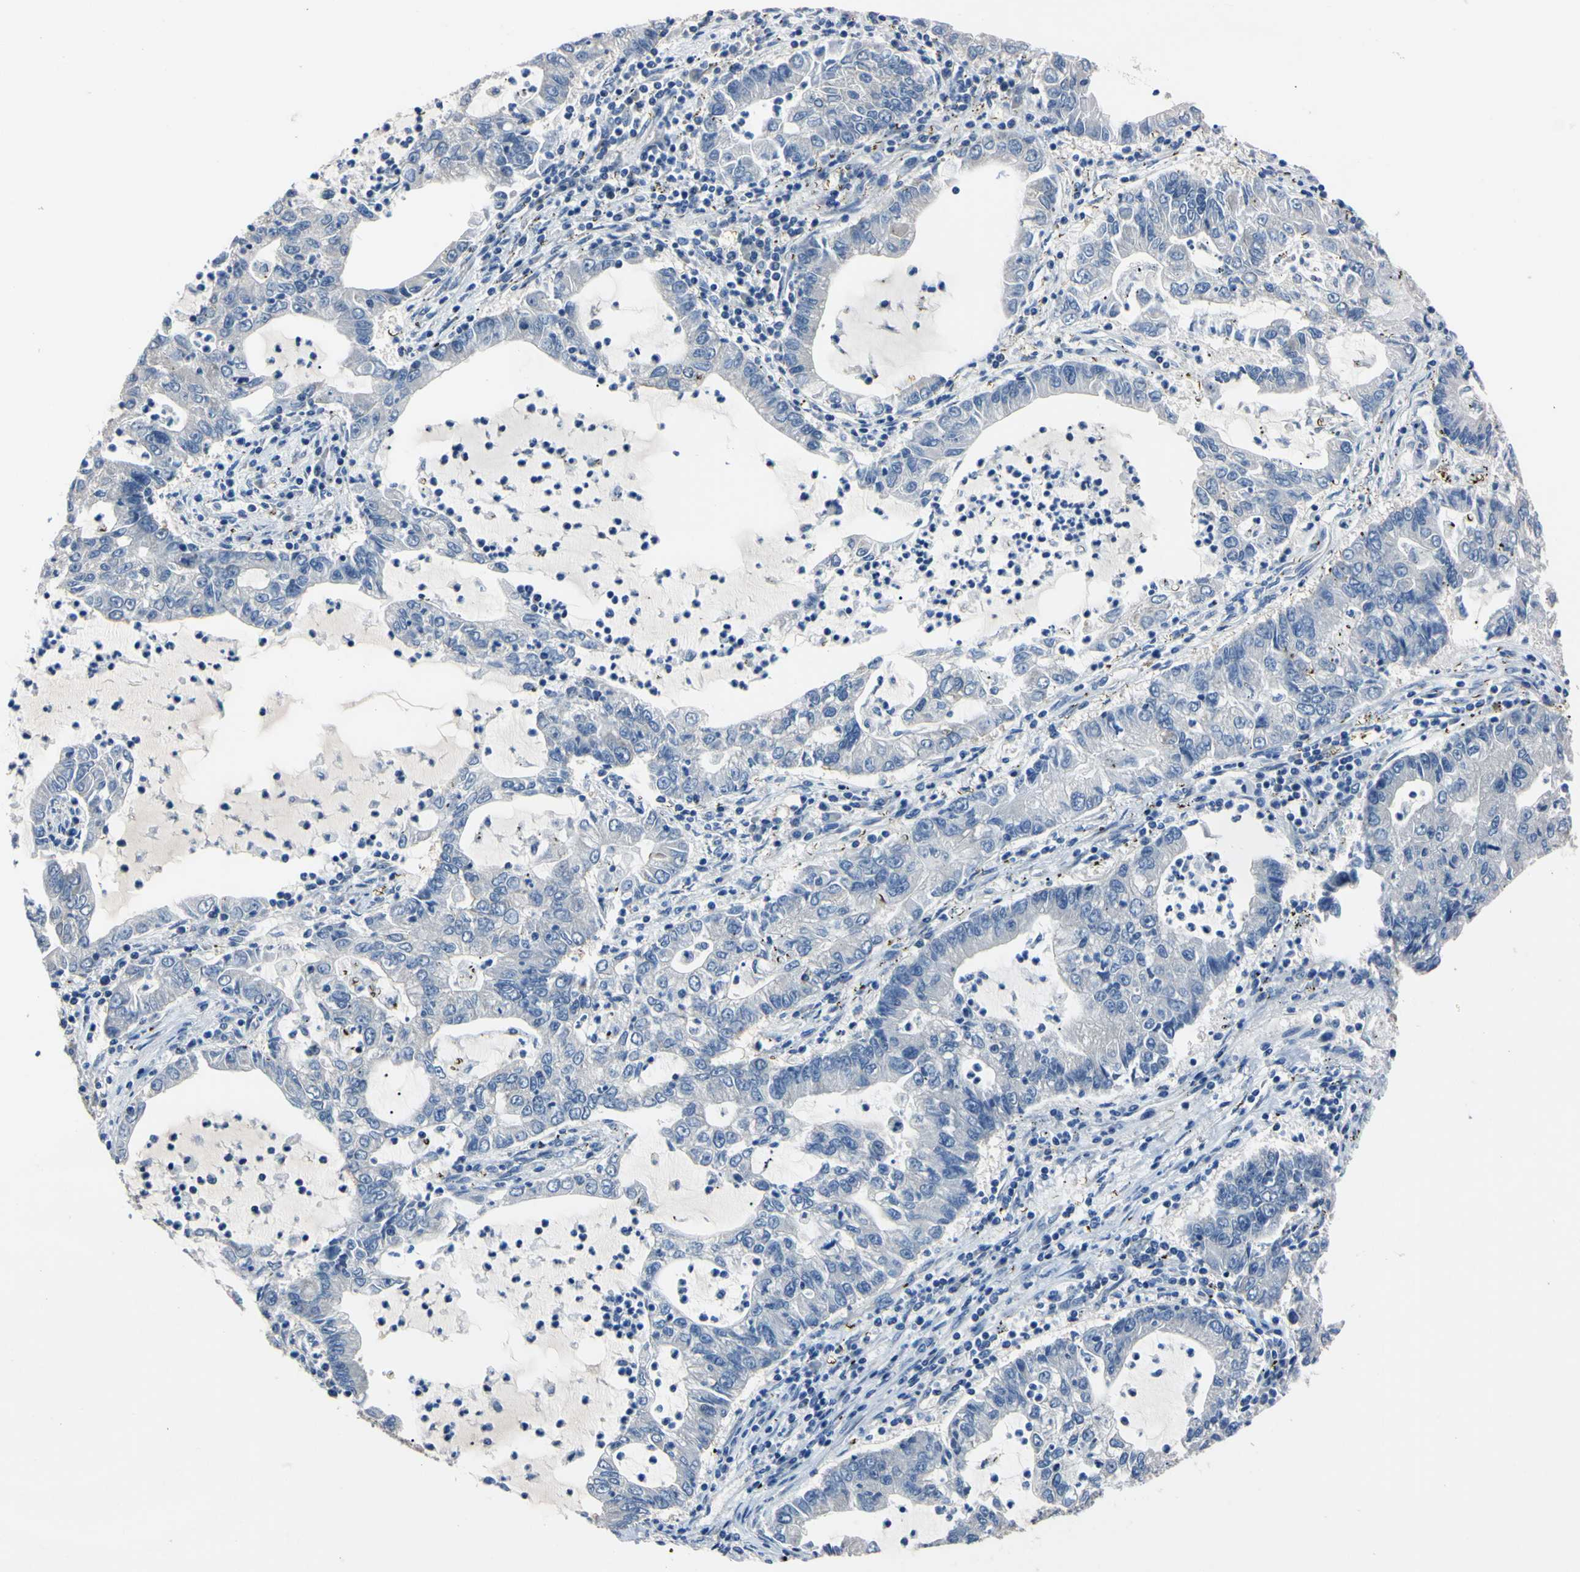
{"staining": {"intensity": "negative", "quantity": "none", "location": "none"}, "tissue": "lung cancer", "cell_type": "Tumor cells", "image_type": "cancer", "snomed": [{"axis": "morphology", "description": "Adenocarcinoma, NOS"}, {"axis": "topography", "description": "Lung"}], "caption": "Tumor cells are negative for protein expression in human lung cancer (adenocarcinoma).", "gene": "RARS1", "patient": {"sex": "female", "age": 51}}